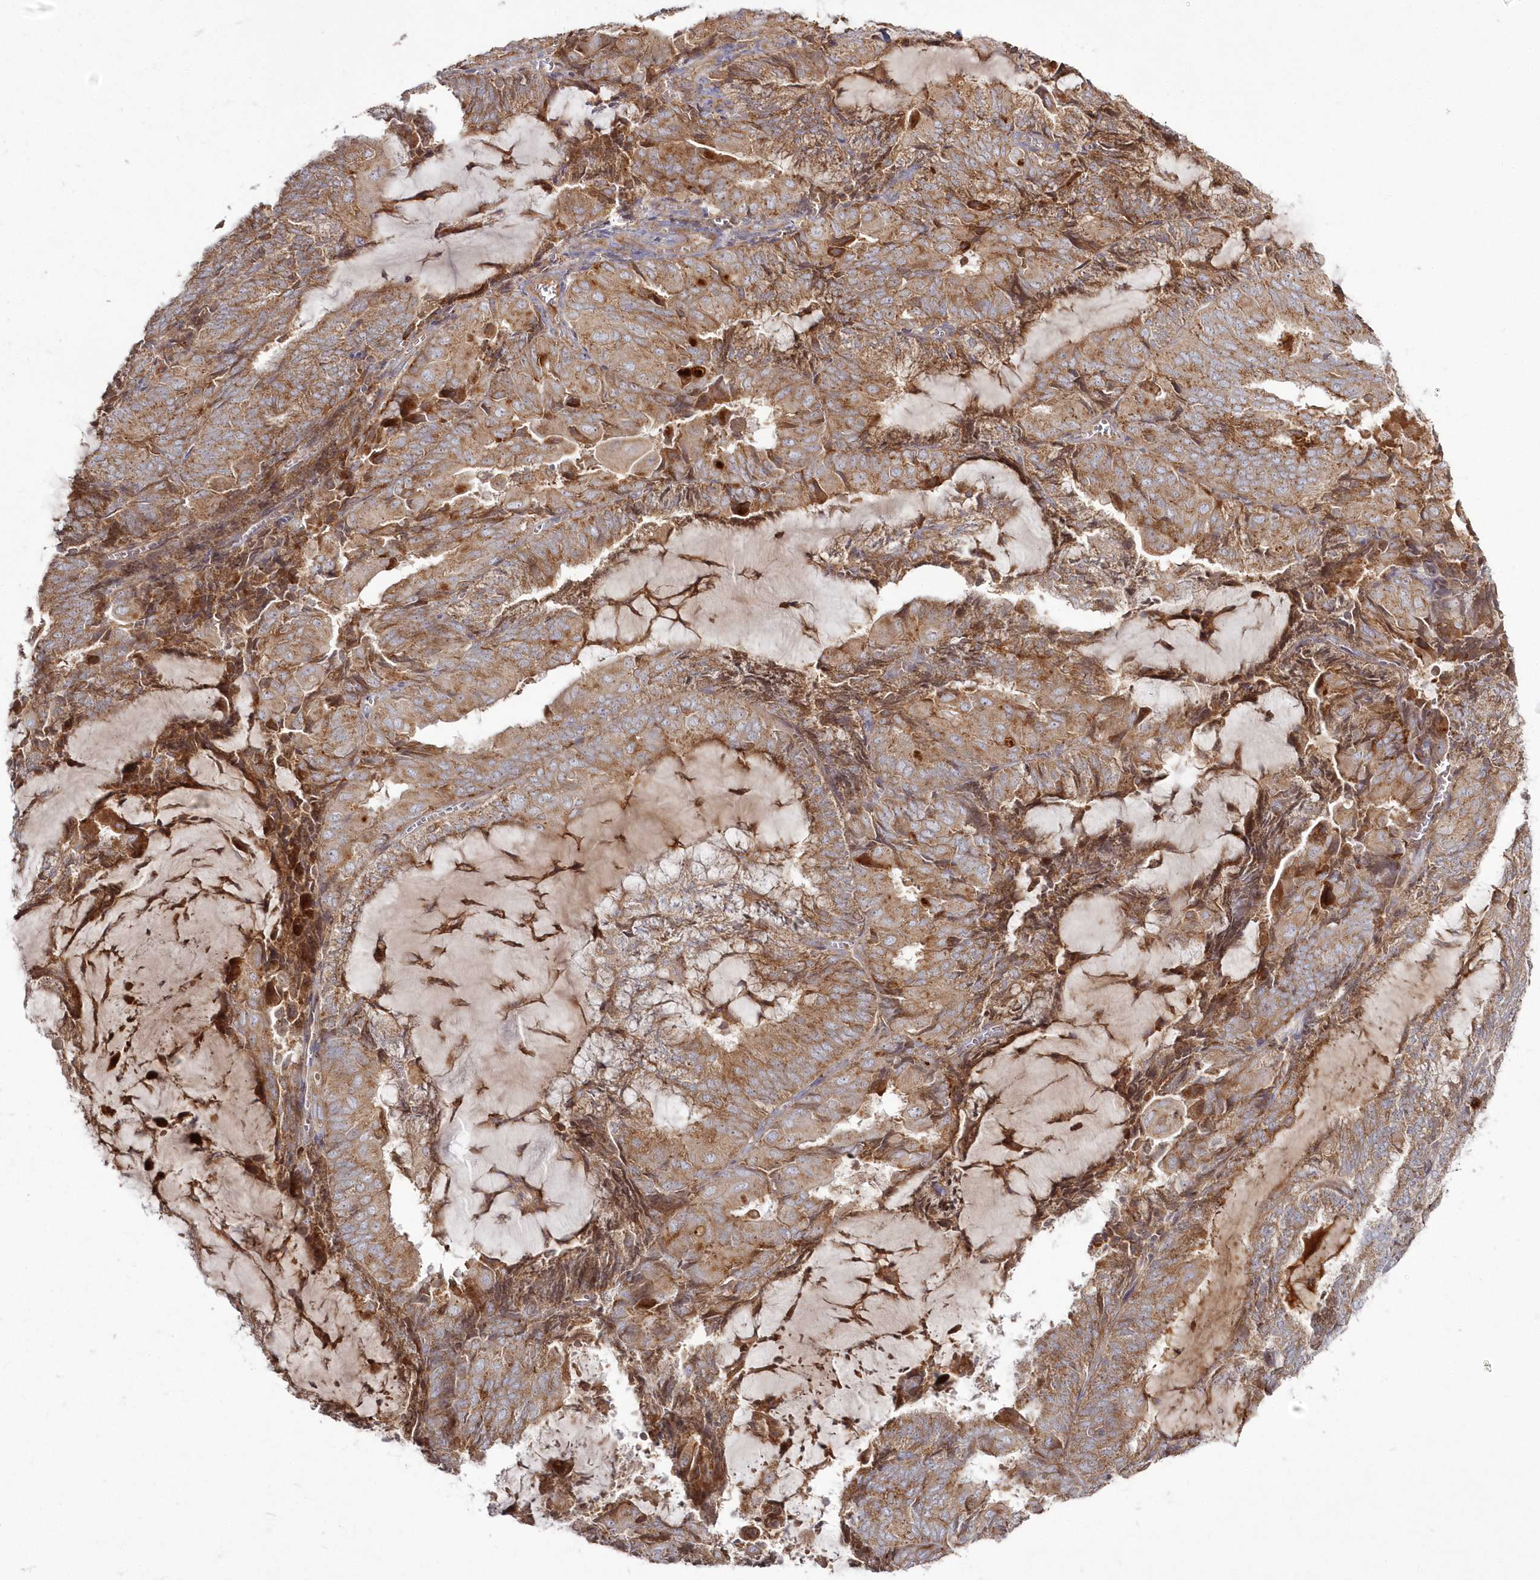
{"staining": {"intensity": "moderate", "quantity": ">75%", "location": "cytoplasmic/membranous"}, "tissue": "endometrial cancer", "cell_type": "Tumor cells", "image_type": "cancer", "snomed": [{"axis": "morphology", "description": "Adenocarcinoma, NOS"}, {"axis": "topography", "description": "Endometrium"}], "caption": "A high-resolution histopathology image shows immunohistochemistry staining of endometrial cancer, which reveals moderate cytoplasmic/membranous positivity in about >75% of tumor cells. The protein is stained brown, and the nuclei are stained in blue (DAB (3,3'-diaminobenzidine) IHC with brightfield microscopy, high magnification).", "gene": "ARSB", "patient": {"sex": "female", "age": 81}}